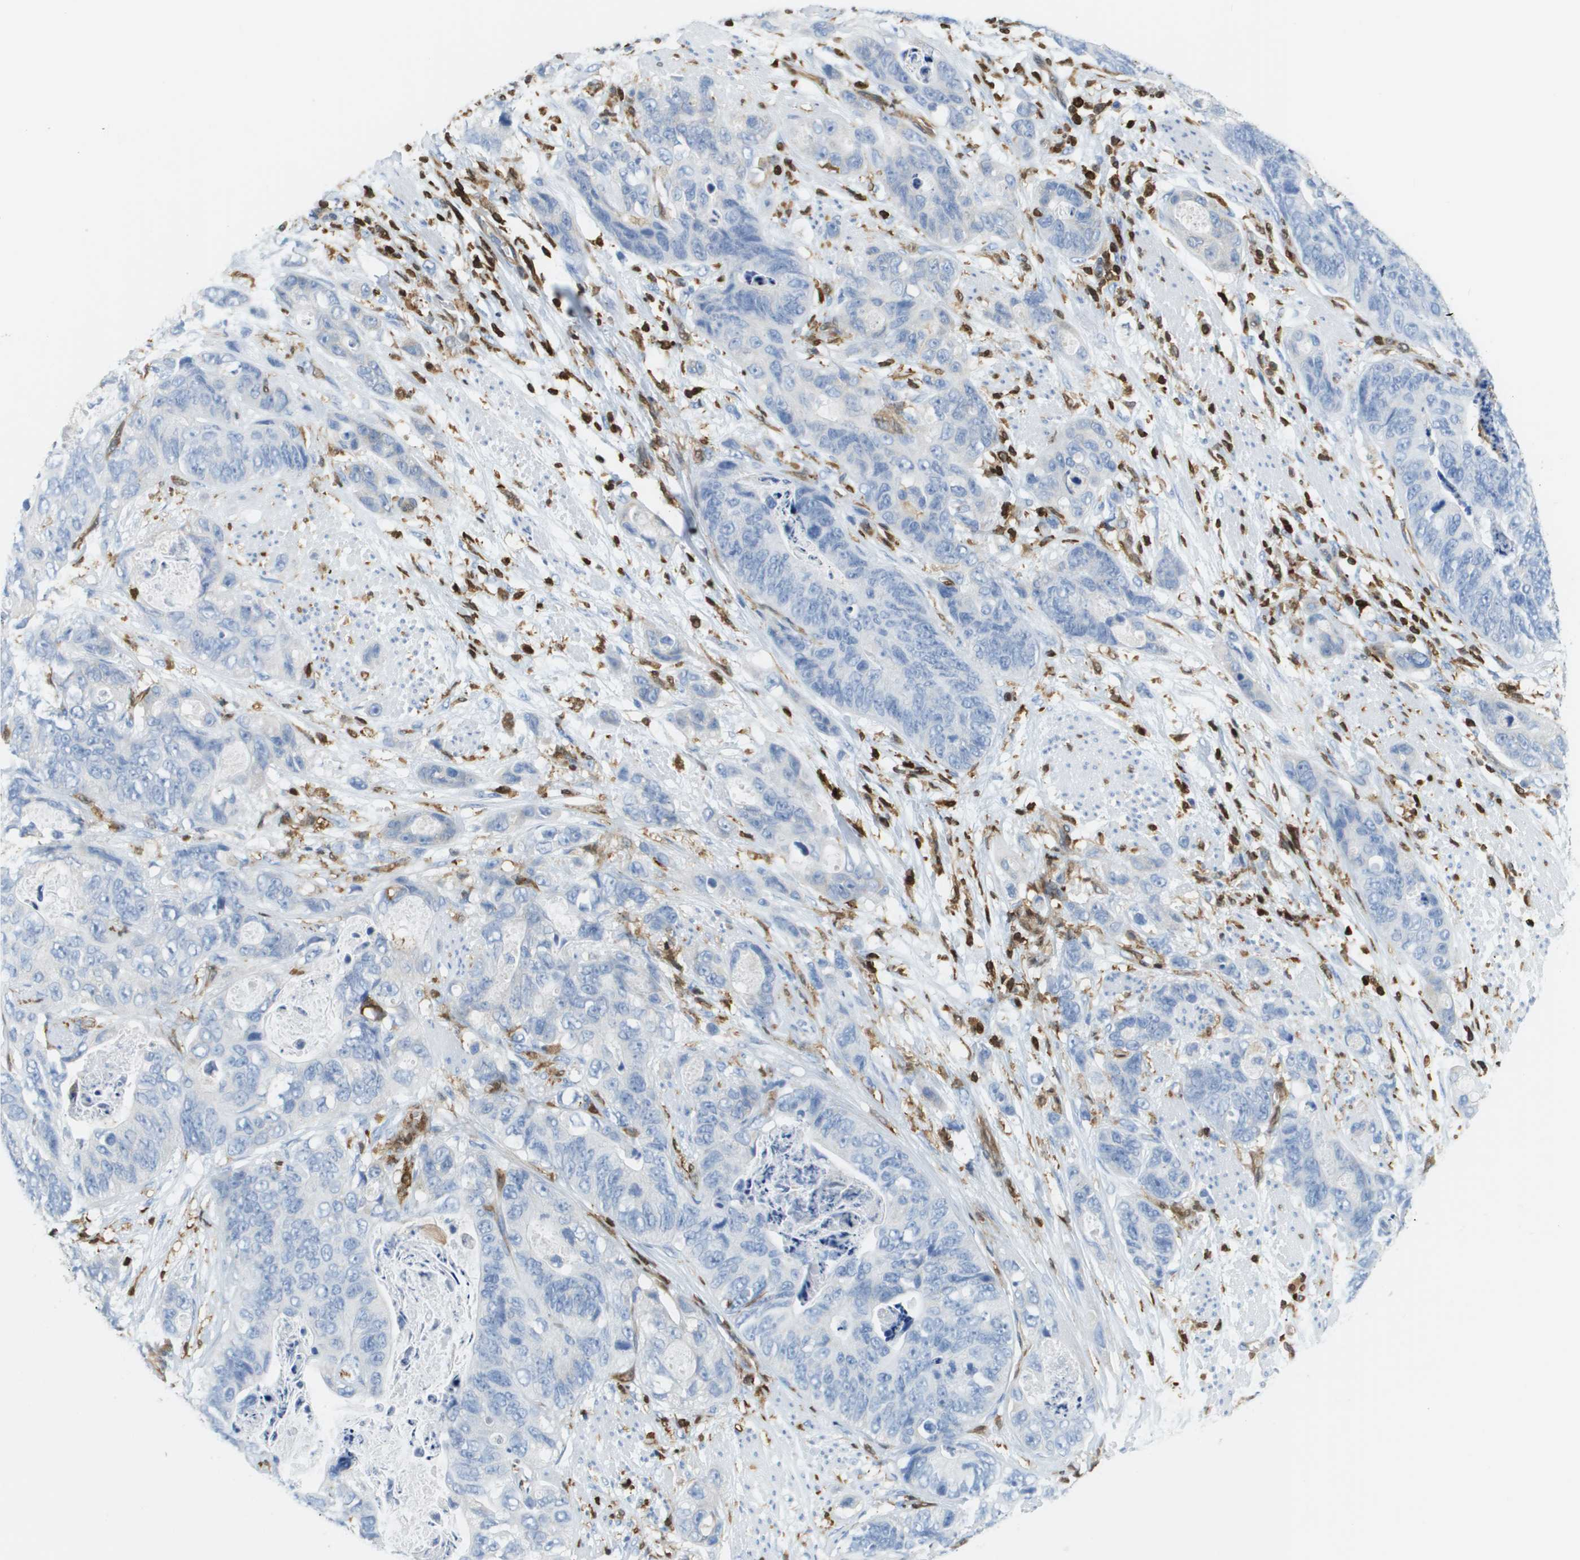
{"staining": {"intensity": "negative", "quantity": "none", "location": "none"}, "tissue": "stomach cancer", "cell_type": "Tumor cells", "image_type": "cancer", "snomed": [{"axis": "morphology", "description": "Adenocarcinoma, NOS"}, {"axis": "topography", "description": "Stomach"}], "caption": "Stomach cancer (adenocarcinoma) was stained to show a protein in brown. There is no significant positivity in tumor cells. (DAB immunohistochemistry (IHC), high magnification).", "gene": "DOCK5", "patient": {"sex": "female", "age": 89}}